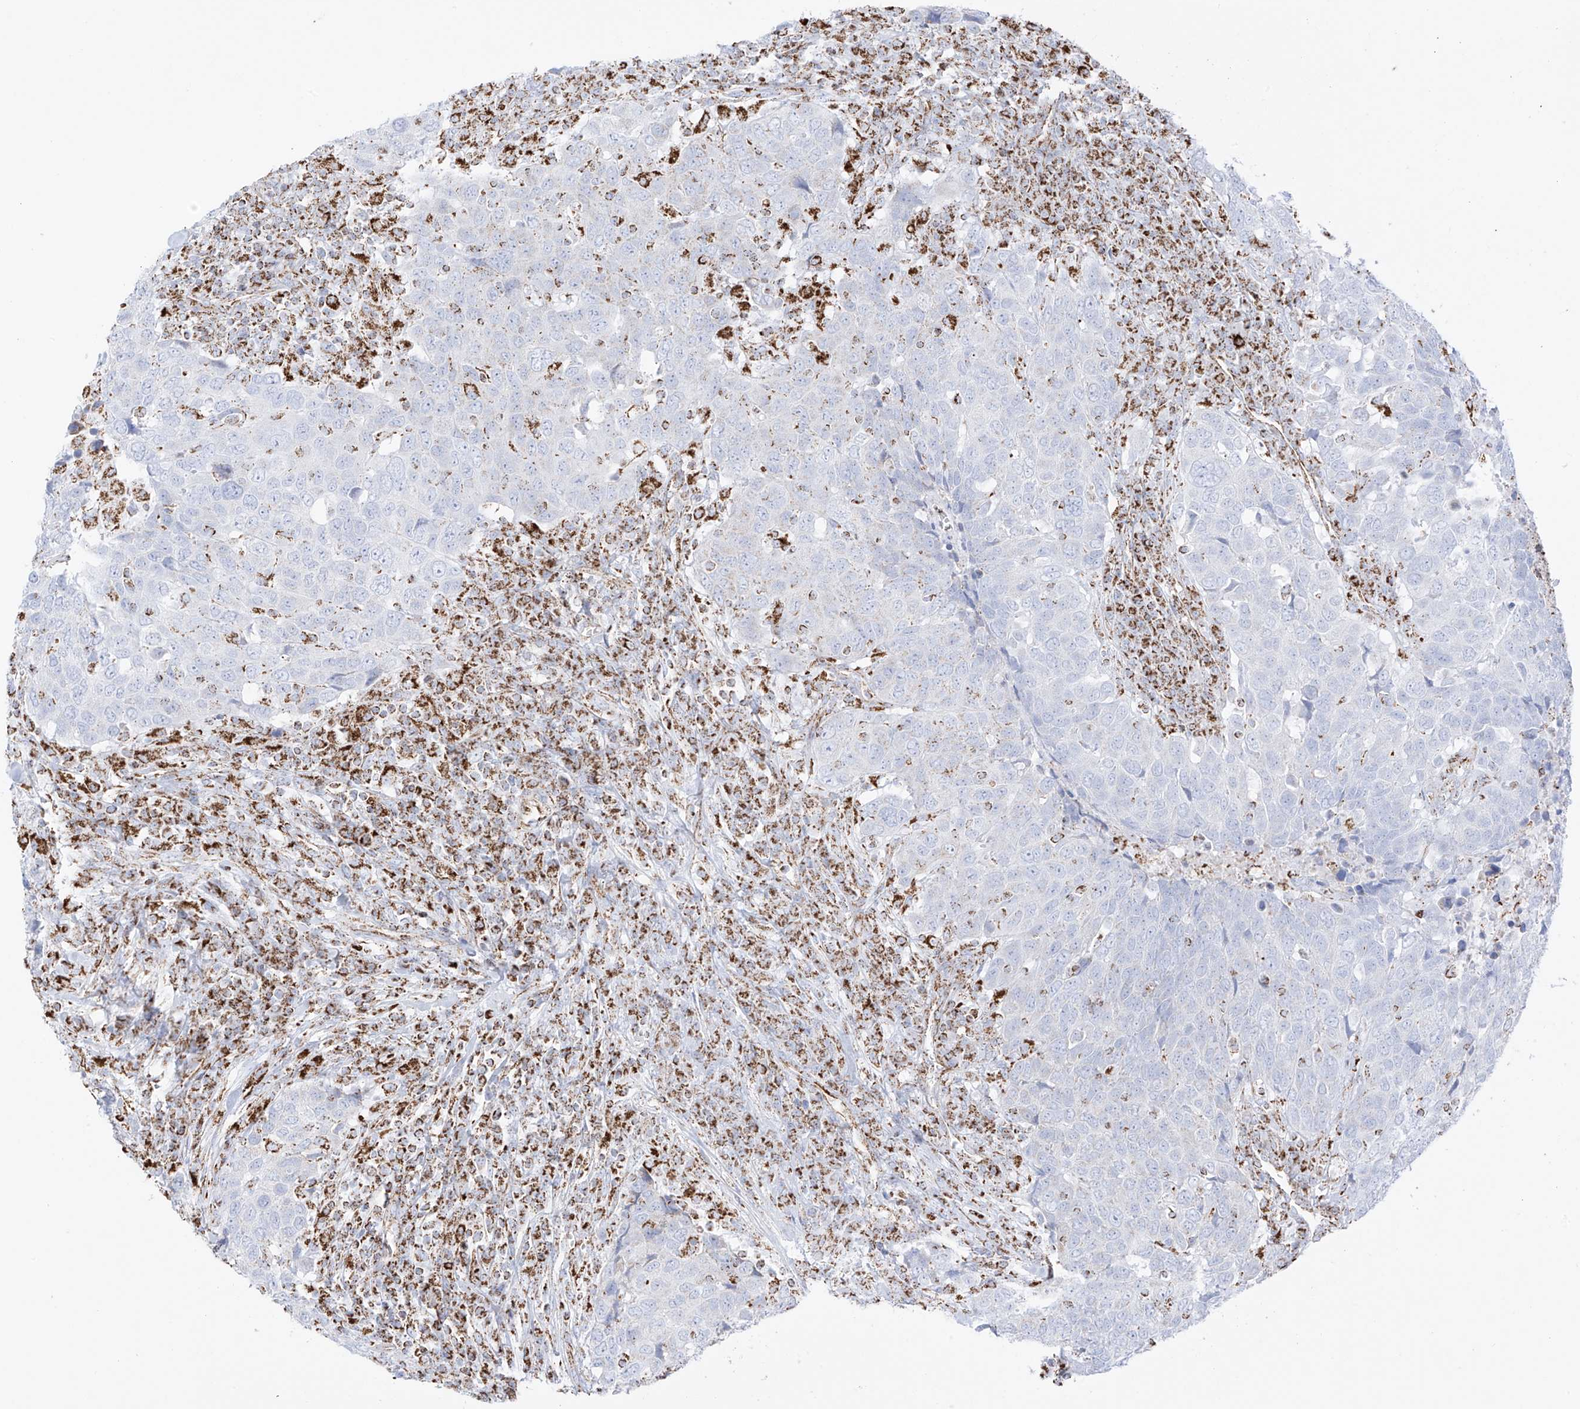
{"staining": {"intensity": "negative", "quantity": "none", "location": "none"}, "tissue": "head and neck cancer", "cell_type": "Tumor cells", "image_type": "cancer", "snomed": [{"axis": "morphology", "description": "Squamous cell carcinoma, NOS"}, {"axis": "topography", "description": "Head-Neck"}], "caption": "Immunohistochemistry (IHC) photomicrograph of neoplastic tissue: head and neck cancer (squamous cell carcinoma) stained with DAB demonstrates no significant protein expression in tumor cells.", "gene": "XKR3", "patient": {"sex": "male", "age": 66}}